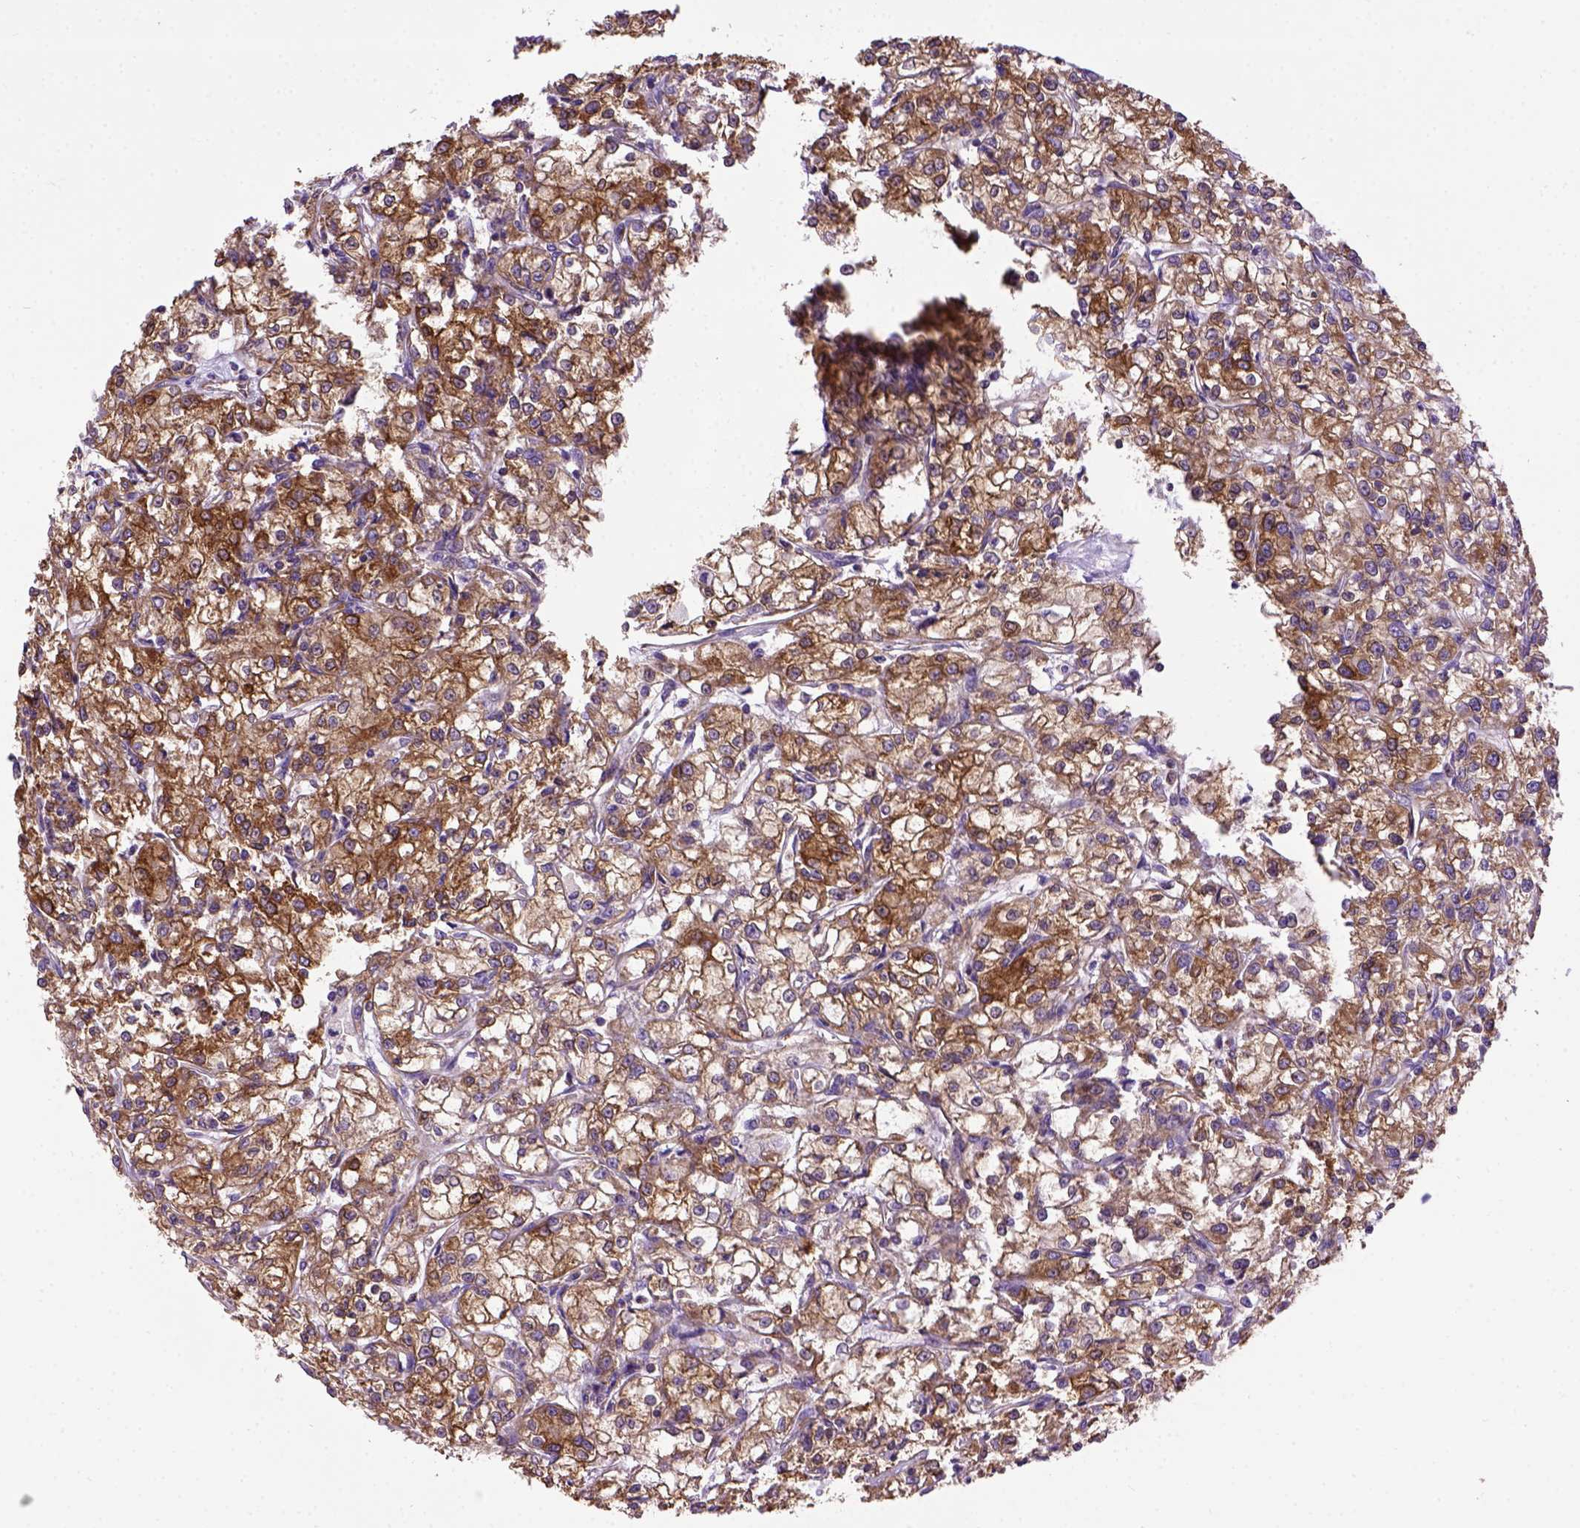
{"staining": {"intensity": "moderate", "quantity": ">75%", "location": "cytoplasmic/membranous"}, "tissue": "renal cancer", "cell_type": "Tumor cells", "image_type": "cancer", "snomed": [{"axis": "morphology", "description": "Adenocarcinoma, NOS"}, {"axis": "topography", "description": "Kidney"}], "caption": "Protein staining by immunohistochemistry (IHC) exhibits moderate cytoplasmic/membranous expression in about >75% of tumor cells in renal cancer.", "gene": "MVP", "patient": {"sex": "female", "age": 59}}